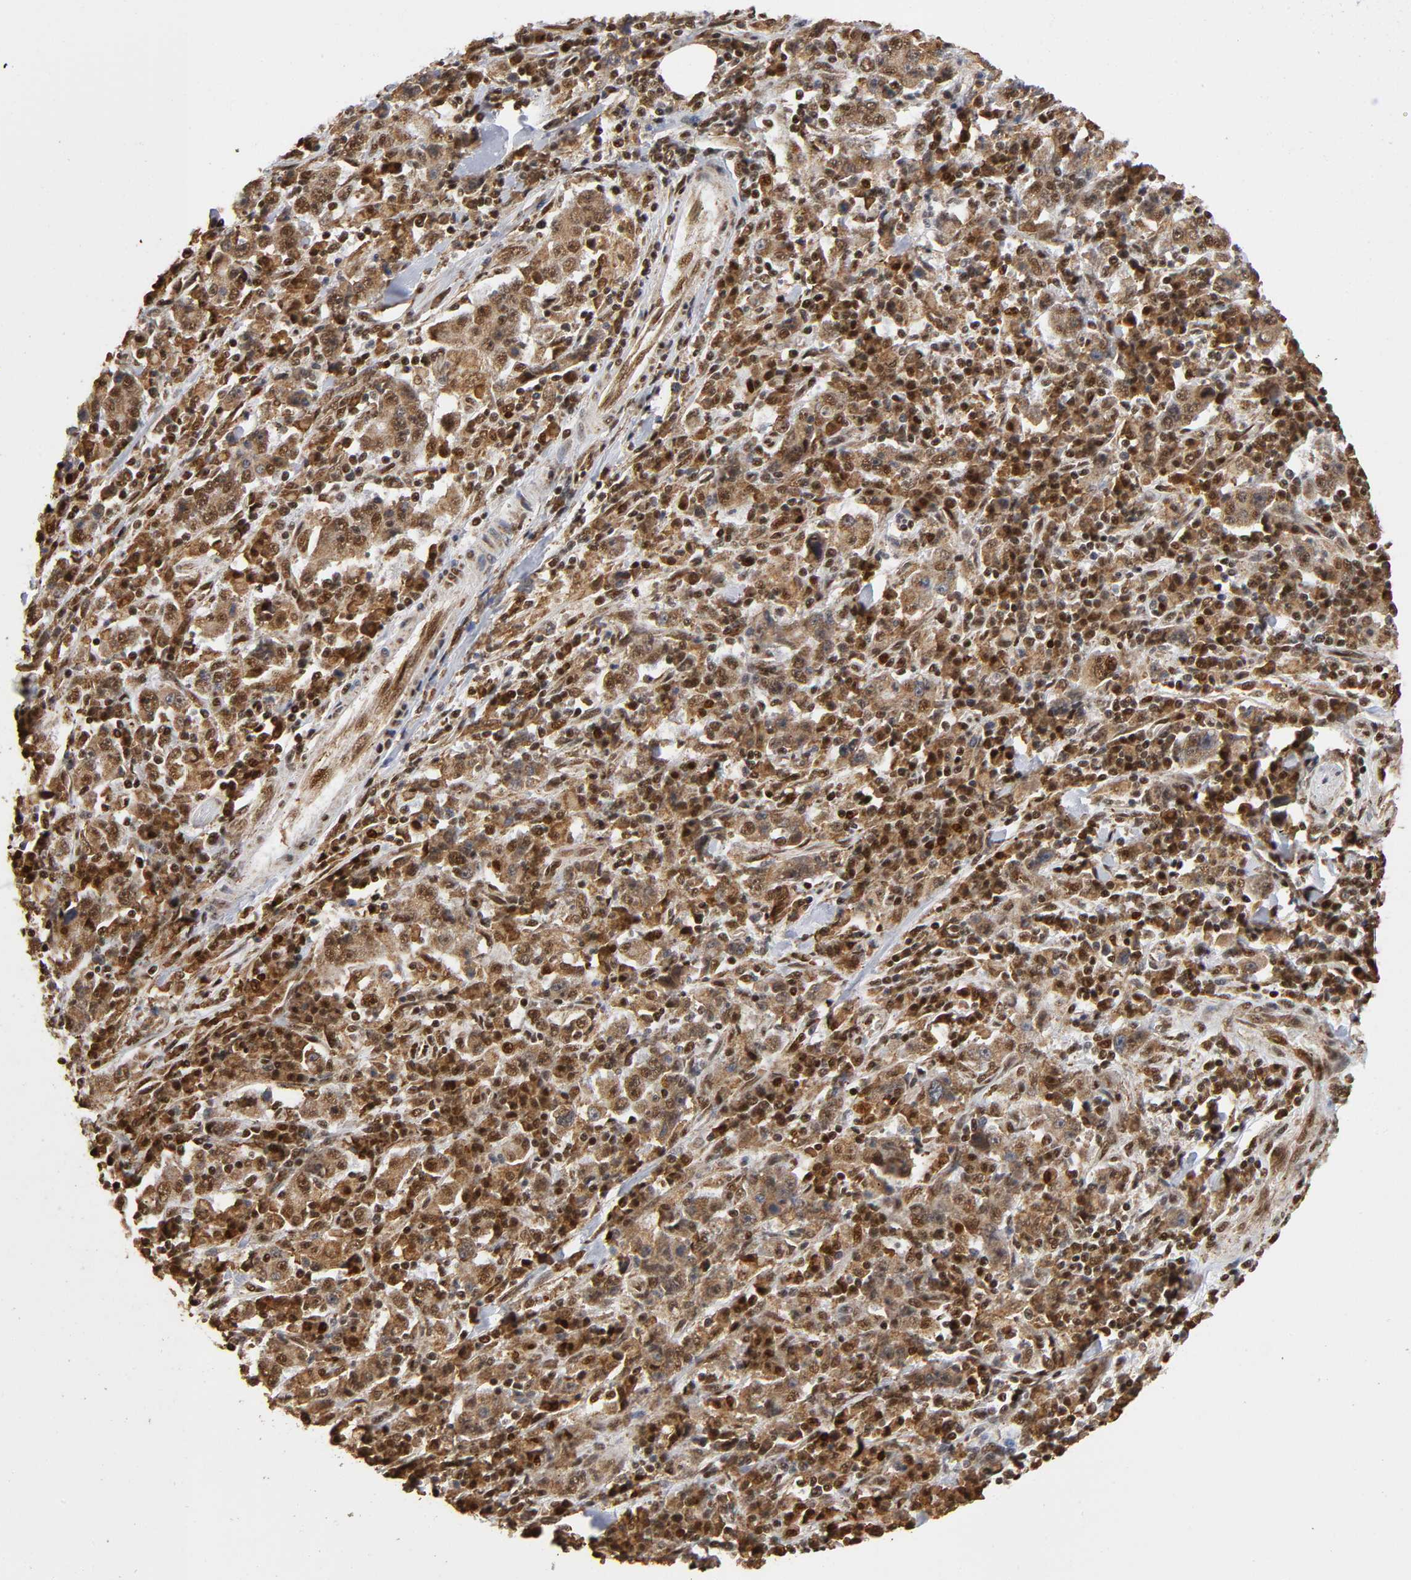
{"staining": {"intensity": "strong", "quantity": ">75%", "location": "cytoplasmic/membranous,nuclear"}, "tissue": "stomach cancer", "cell_type": "Tumor cells", "image_type": "cancer", "snomed": [{"axis": "morphology", "description": "Normal tissue, NOS"}, {"axis": "morphology", "description": "Adenocarcinoma, NOS"}, {"axis": "topography", "description": "Stomach, upper"}, {"axis": "topography", "description": "Stomach"}], "caption": "DAB immunohistochemical staining of adenocarcinoma (stomach) demonstrates strong cytoplasmic/membranous and nuclear protein staining in about >75% of tumor cells.", "gene": "RNF122", "patient": {"sex": "male", "age": 59}}